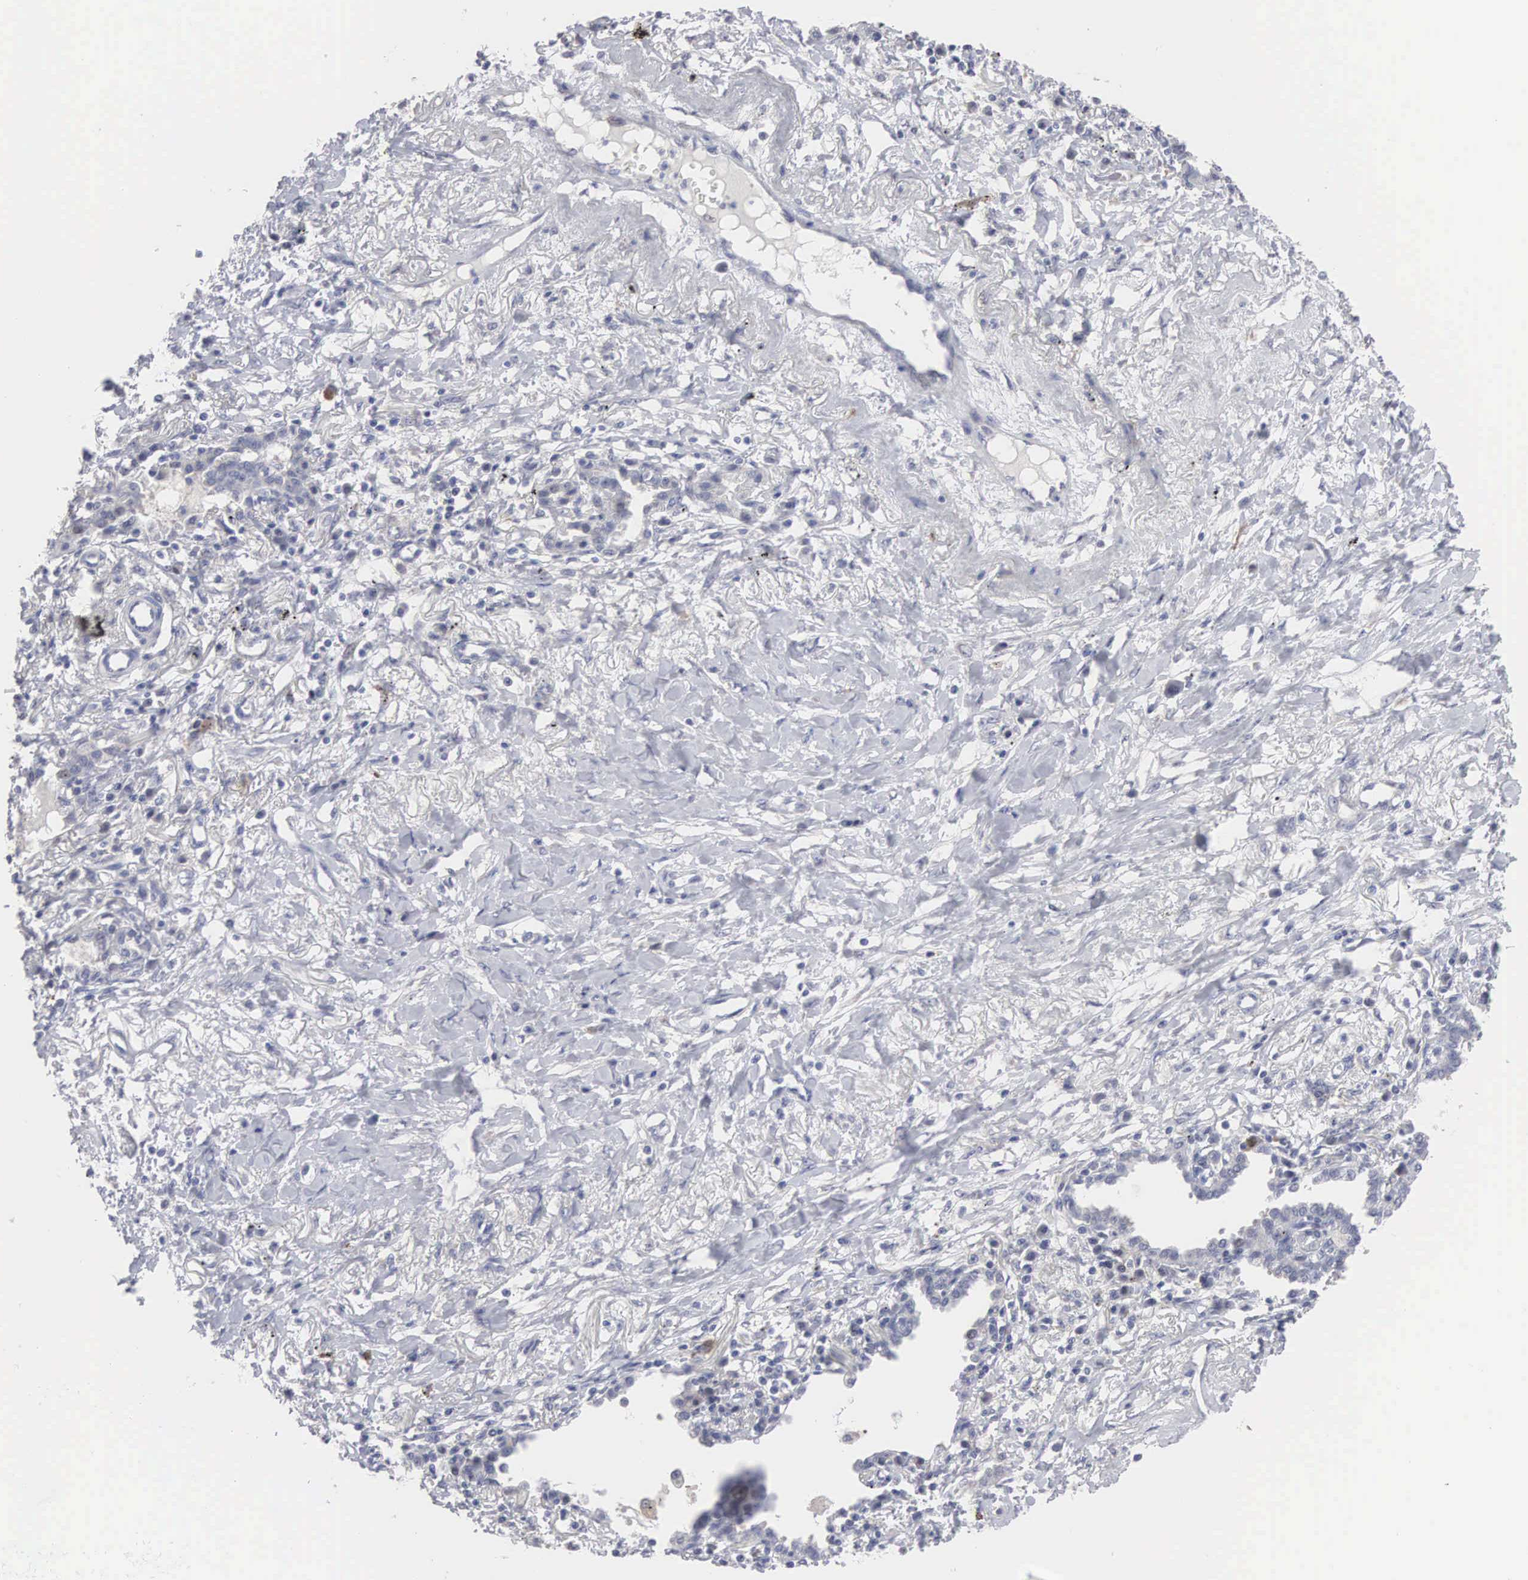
{"staining": {"intensity": "negative", "quantity": "none", "location": "none"}, "tissue": "lung cancer", "cell_type": "Tumor cells", "image_type": "cancer", "snomed": [{"axis": "morphology", "description": "Adenocarcinoma, NOS"}, {"axis": "topography", "description": "Lung"}], "caption": "This is an immunohistochemistry (IHC) micrograph of lung adenocarcinoma. There is no staining in tumor cells.", "gene": "ACOT4", "patient": {"sex": "male", "age": 60}}